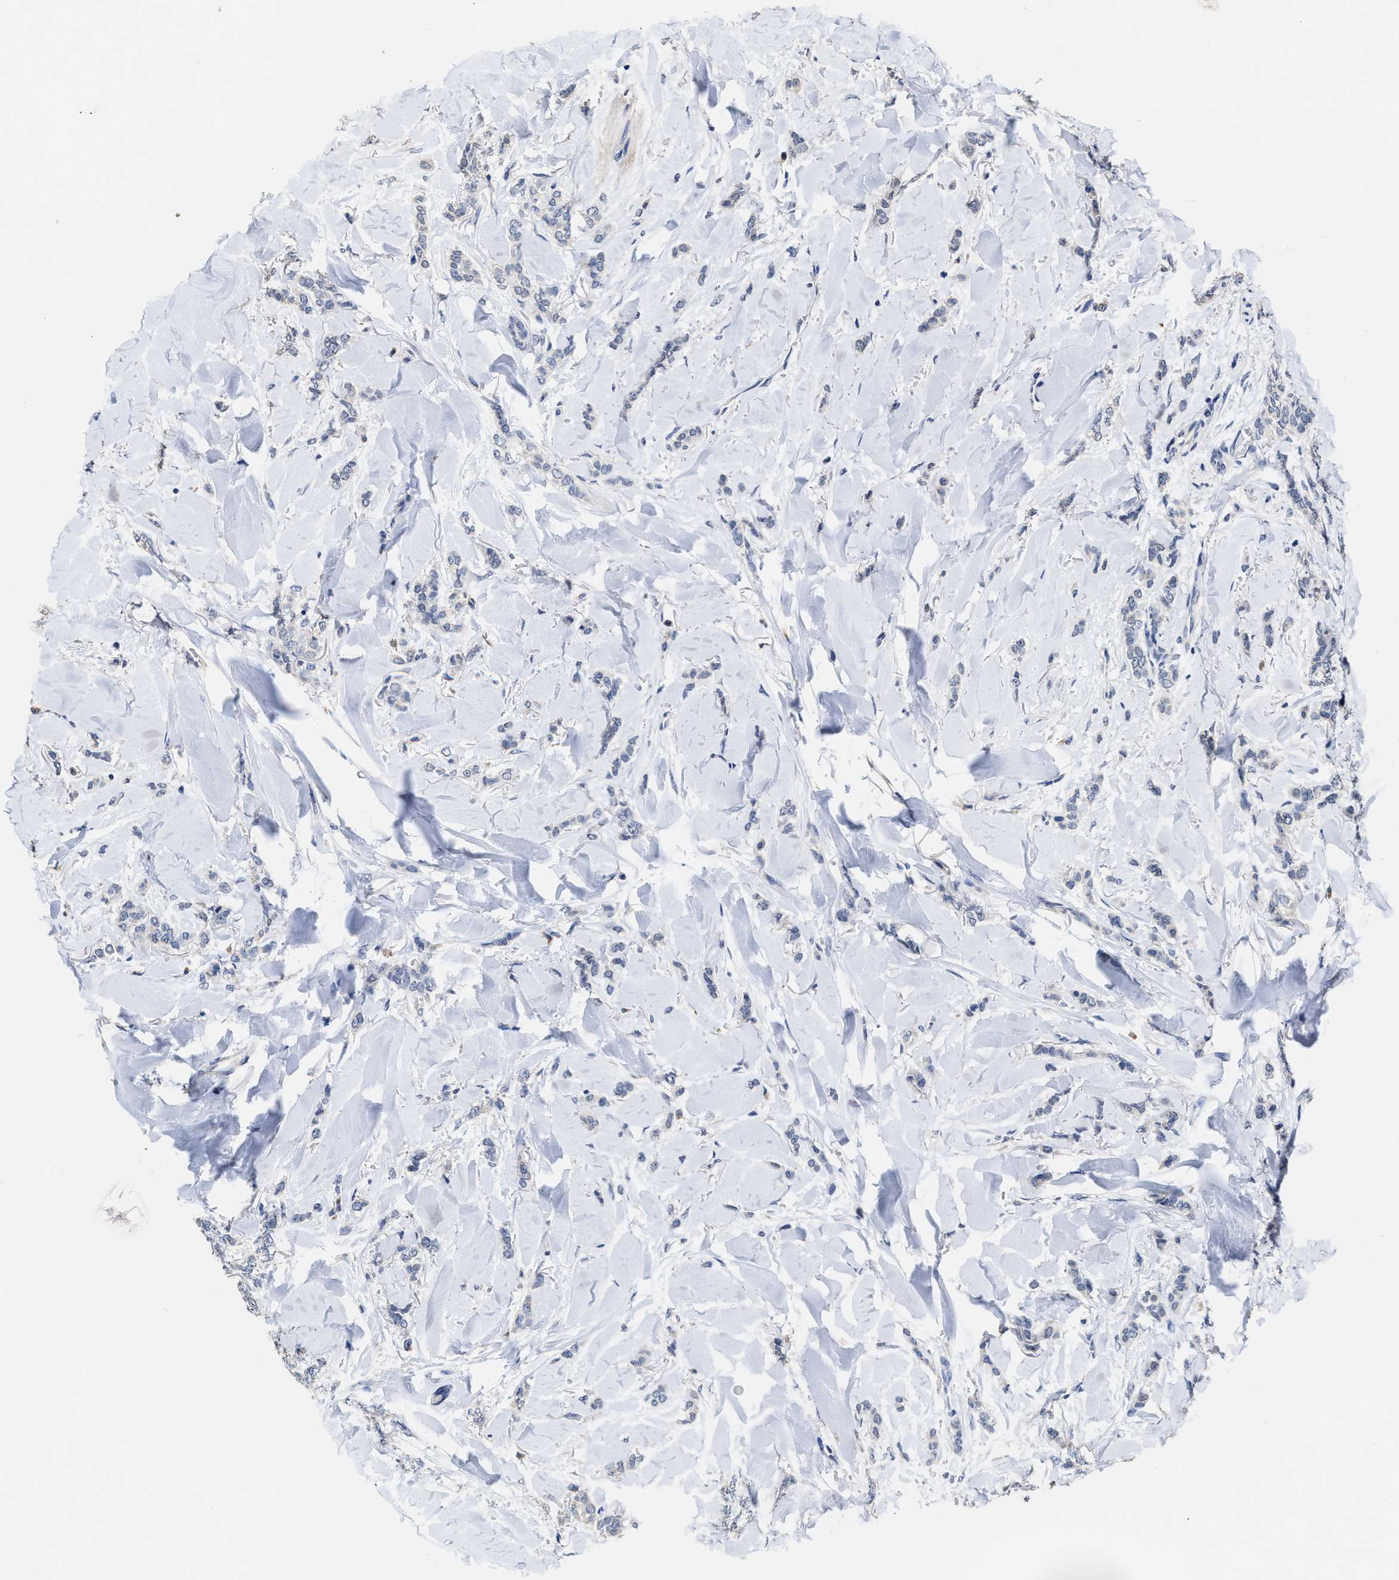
{"staining": {"intensity": "negative", "quantity": "none", "location": "none"}, "tissue": "breast cancer", "cell_type": "Tumor cells", "image_type": "cancer", "snomed": [{"axis": "morphology", "description": "Lobular carcinoma"}, {"axis": "topography", "description": "Skin"}, {"axis": "topography", "description": "Breast"}], "caption": "Immunohistochemical staining of lobular carcinoma (breast) displays no significant positivity in tumor cells.", "gene": "ZFAT", "patient": {"sex": "female", "age": 46}}